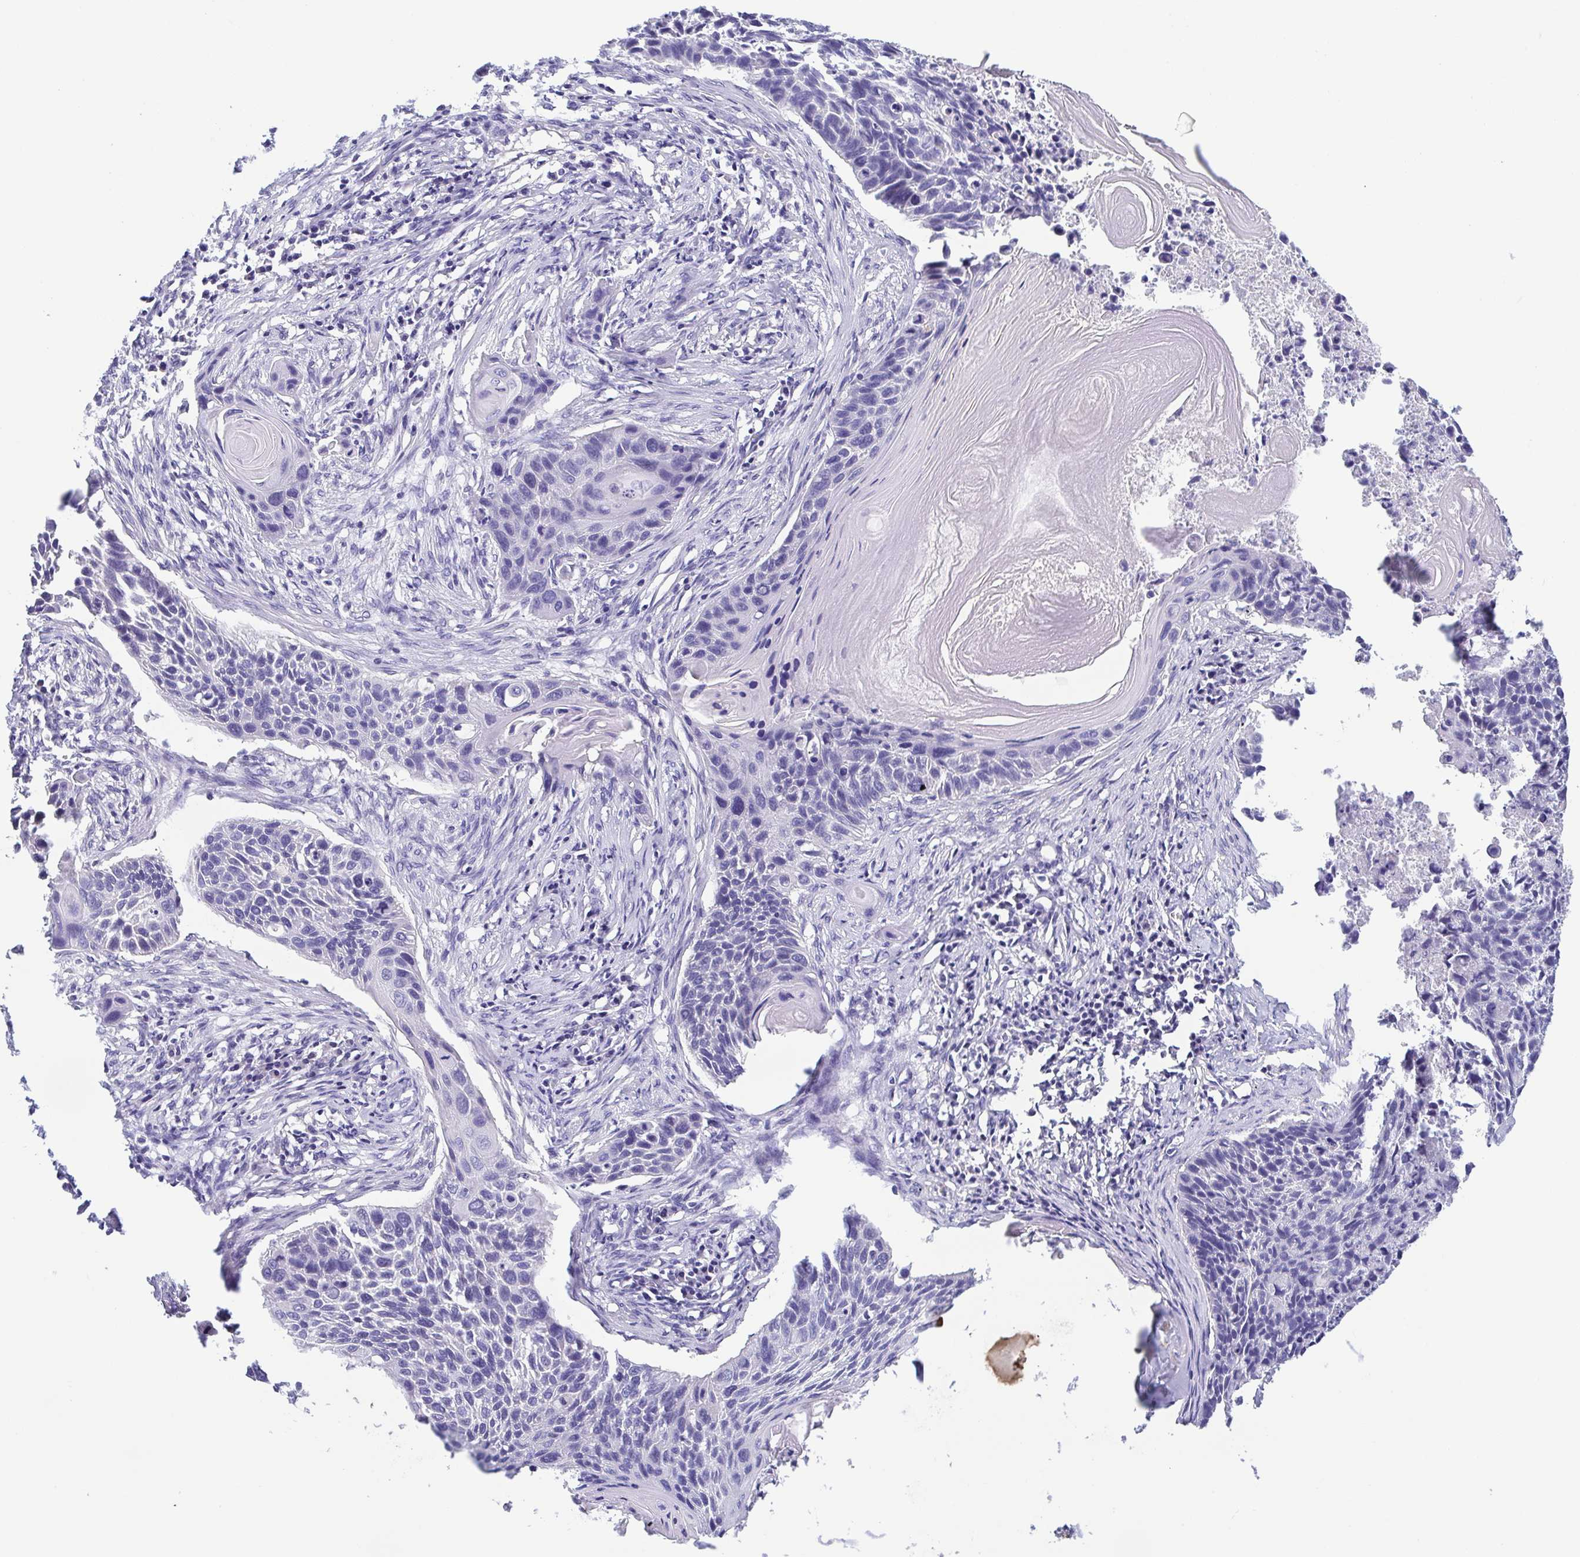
{"staining": {"intensity": "negative", "quantity": "none", "location": "none"}, "tissue": "lung cancer", "cell_type": "Tumor cells", "image_type": "cancer", "snomed": [{"axis": "morphology", "description": "Squamous cell carcinoma, NOS"}, {"axis": "topography", "description": "Lung"}], "caption": "Human squamous cell carcinoma (lung) stained for a protein using IHC demonstrates no expression in tumor cells.", "gene": "TREH", "patient": {"sex": "male", "age": 78}}